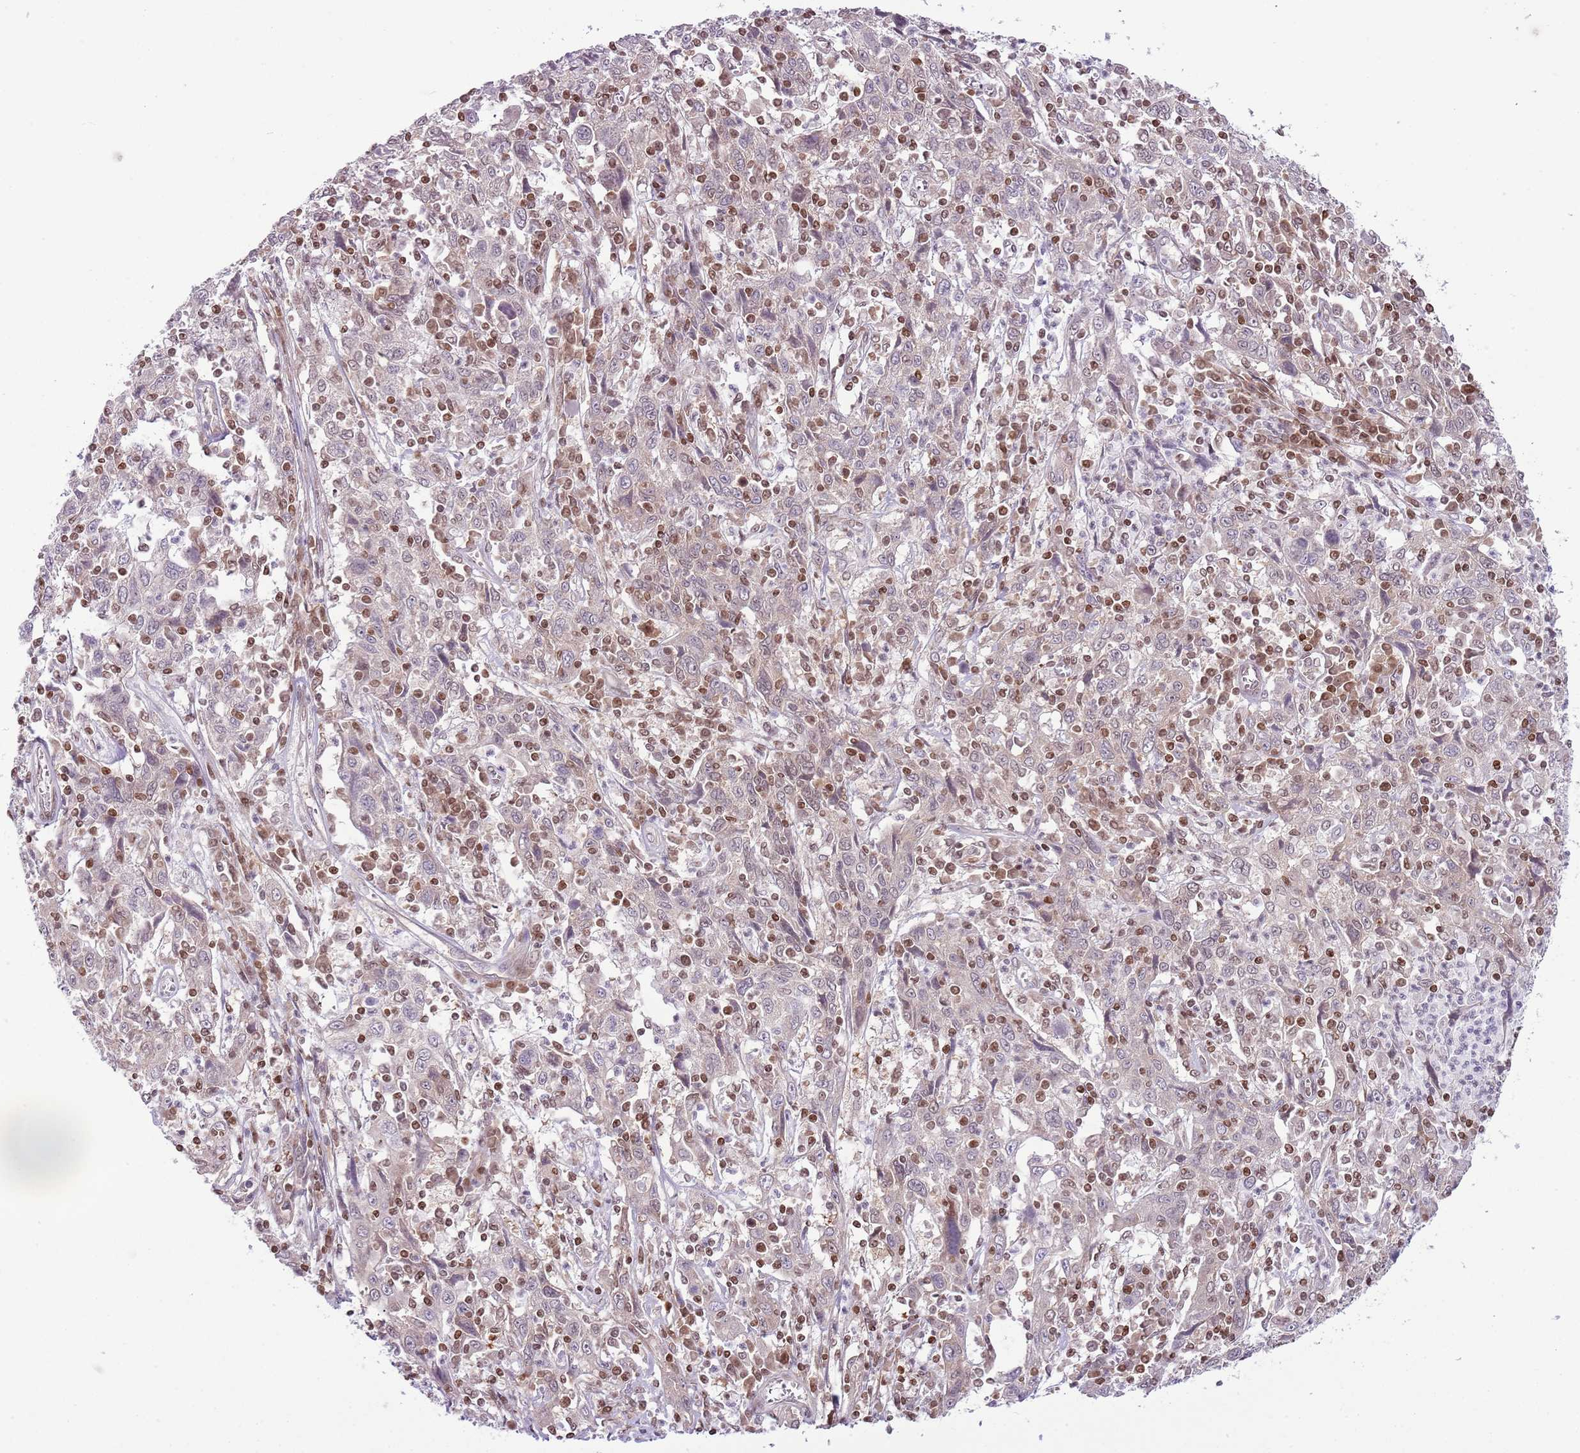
{"staining": {"intensity": "negative", "quantity": "none", "location": "none"}, "tissue": "cervical cancer", "cell_type": "Tumor cells", "image_type": "cancer", "snomed": [{"axis": "morphology", "description": "Squamous cell carcinoma, NOS"}, {"axis": "topography", "description": "Cervix"}], "caption": "Immunohistochemistry histopathology image of neoplastic tissue: cervical cancer (squamous cell carcinoma) stained with DAB (3,3'-diaminobenzidine) exhibits no significant protein positivity in tumor cells.", "gene": "SELENOH", "patient": {"sex": "female", "age": 46}}